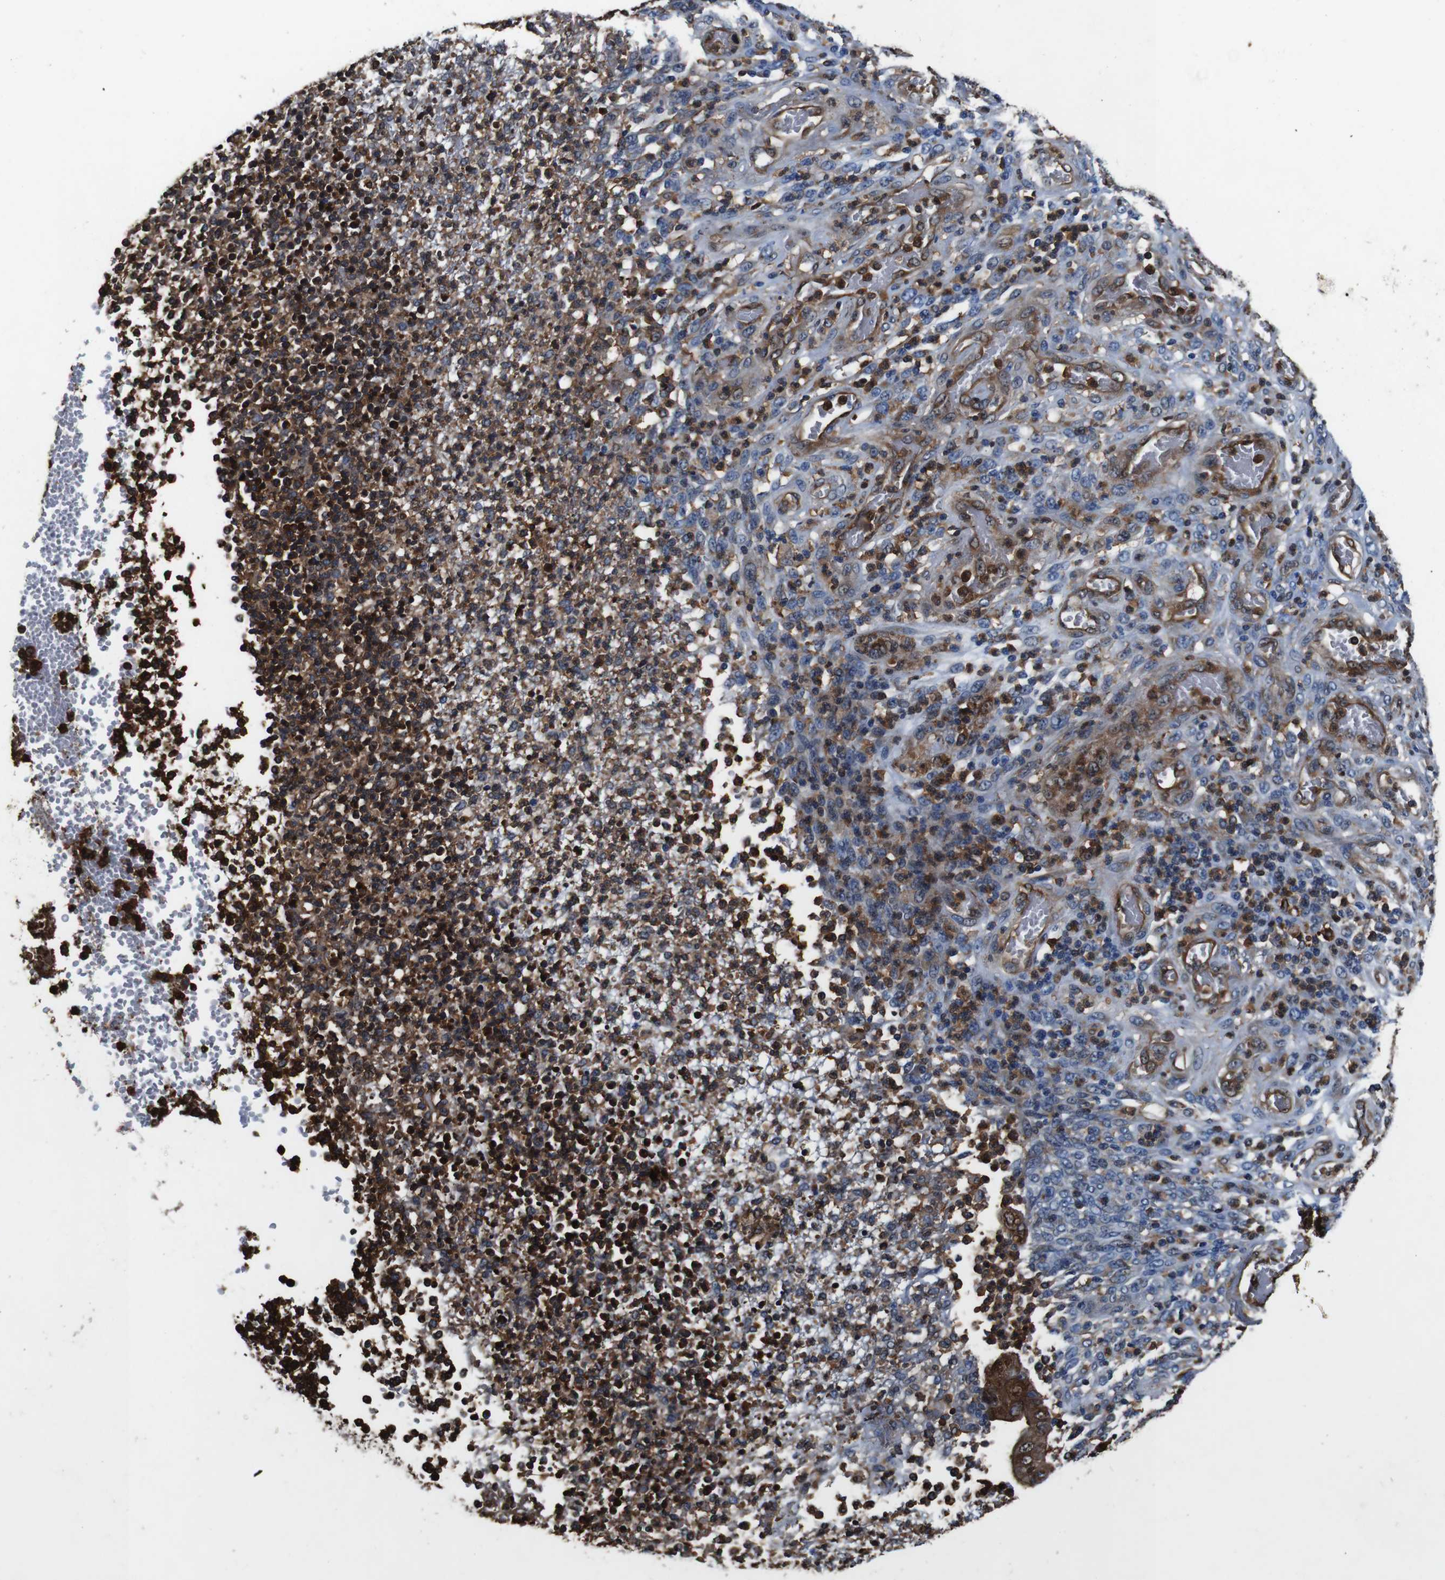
{"staining": {"intensity": "weak", "quantity": "25%-75%", "location": "cytoplasmic/membranous"}, "tissue": "stomach cancer", "cell_type": "Tumor cells", "image_type": "cancer", "snomed": [{"axis": "morphology", "description": "Adenocarcinoma, NOS"}, {"axis": "topography", "description": "Stomach"}], "caption": "Immunohistochemical staining of human stomach cancer shows low levels of weak cytoplasmic/membranous protein positivity in approximately 25%-75% of tumor cells.", "gene": "ANXA1", "patient": {"sex": "female", "age": 73}}